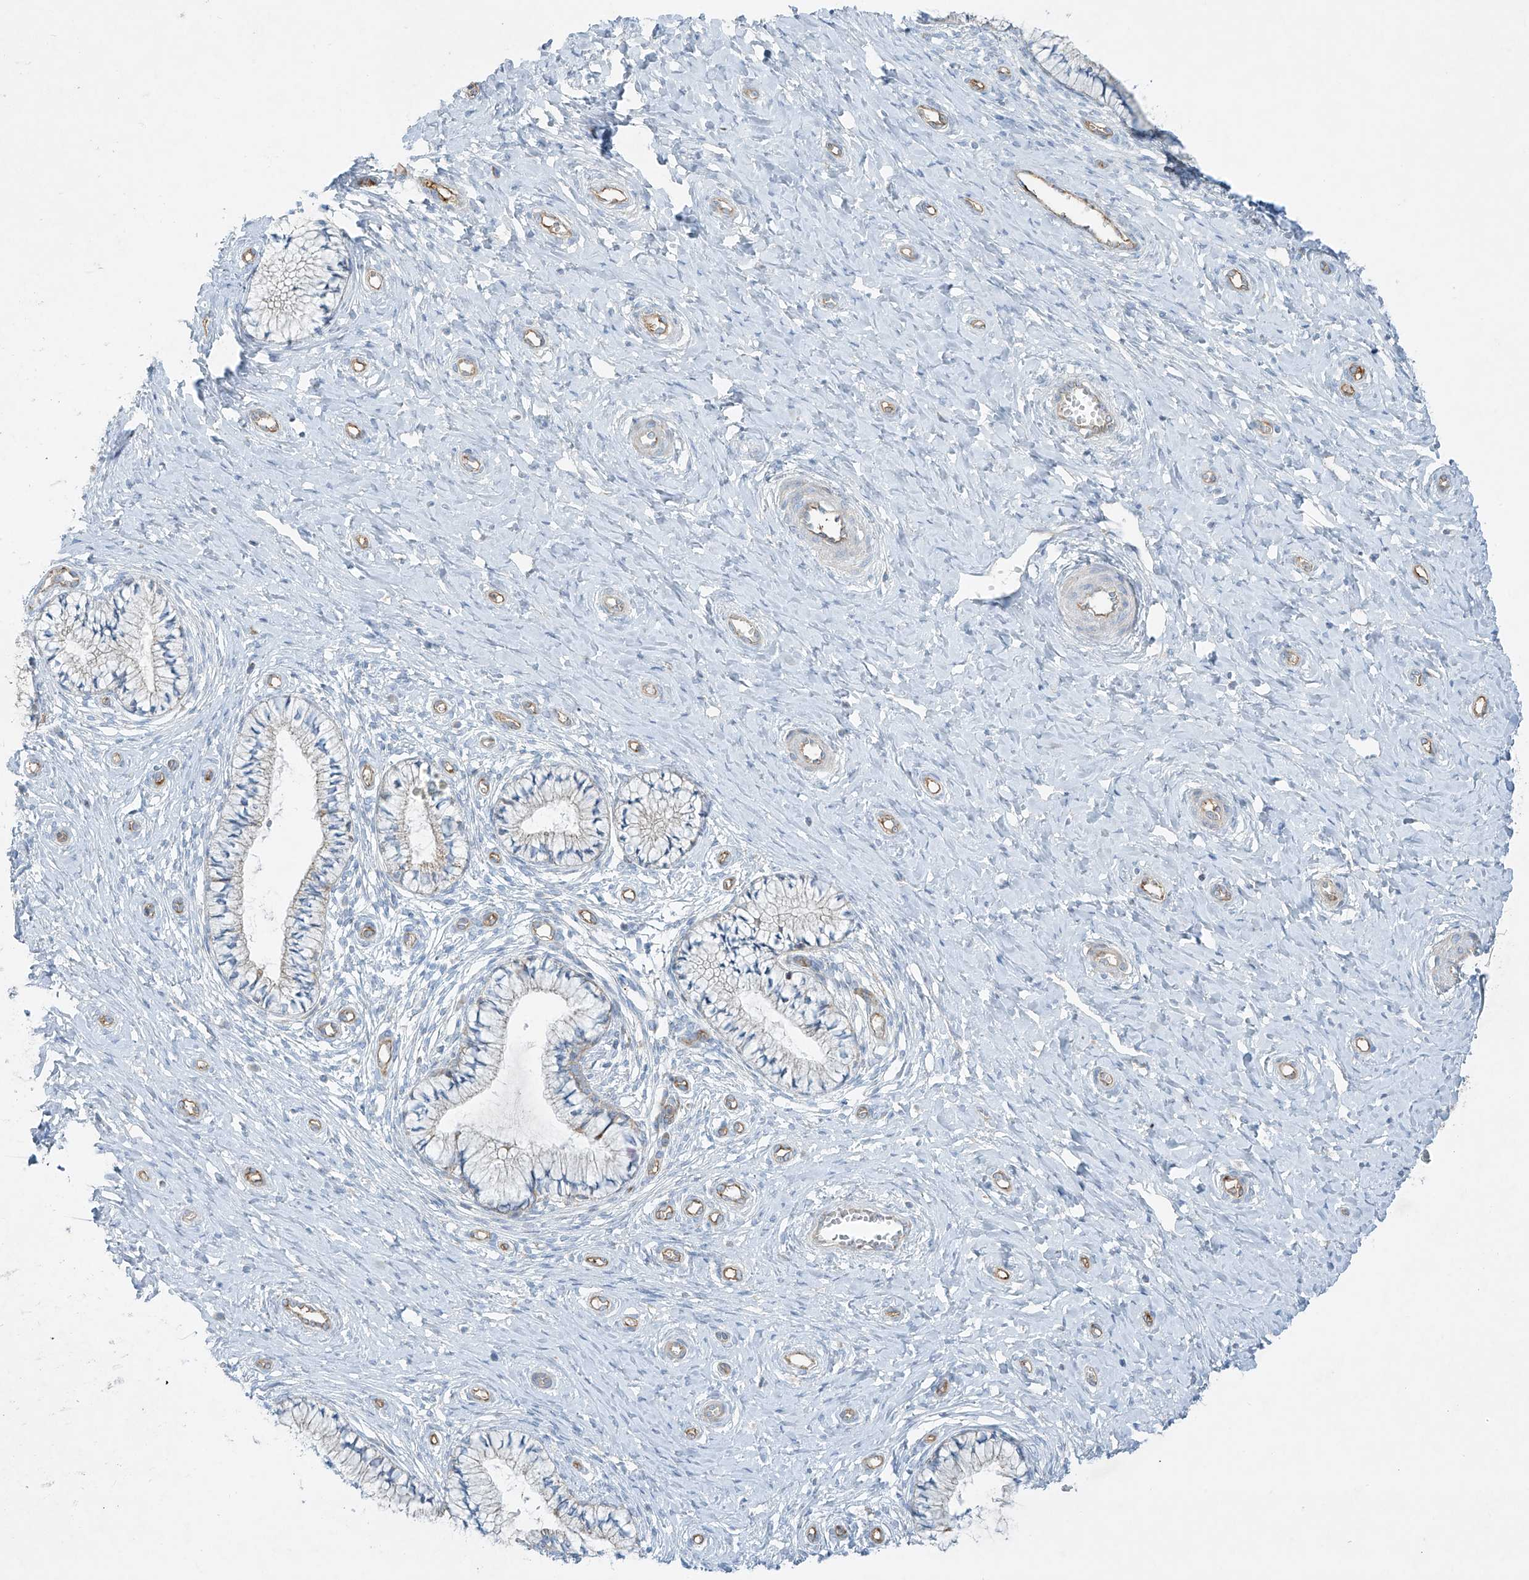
{"staining": {"intensity": "moderate", "quantity": "<25%", "location": "cytoplasmic/membranous"}, "tissue": "cervix", "cell_type": "Glandular cells", "image_type": "normal", "snomed": [{"axis": "morphology", "description": "Normal tissue, NOS"}, {"axis": "topography", "description": "Cervix"}], "caption": "Protein staining of unremarkable cervix displays moderate cytoplasmic/membranous positivity in approximately <25% of glandular cells.", "gene": "VAMP5", "patient": {"sex": "female", "age": 36}}